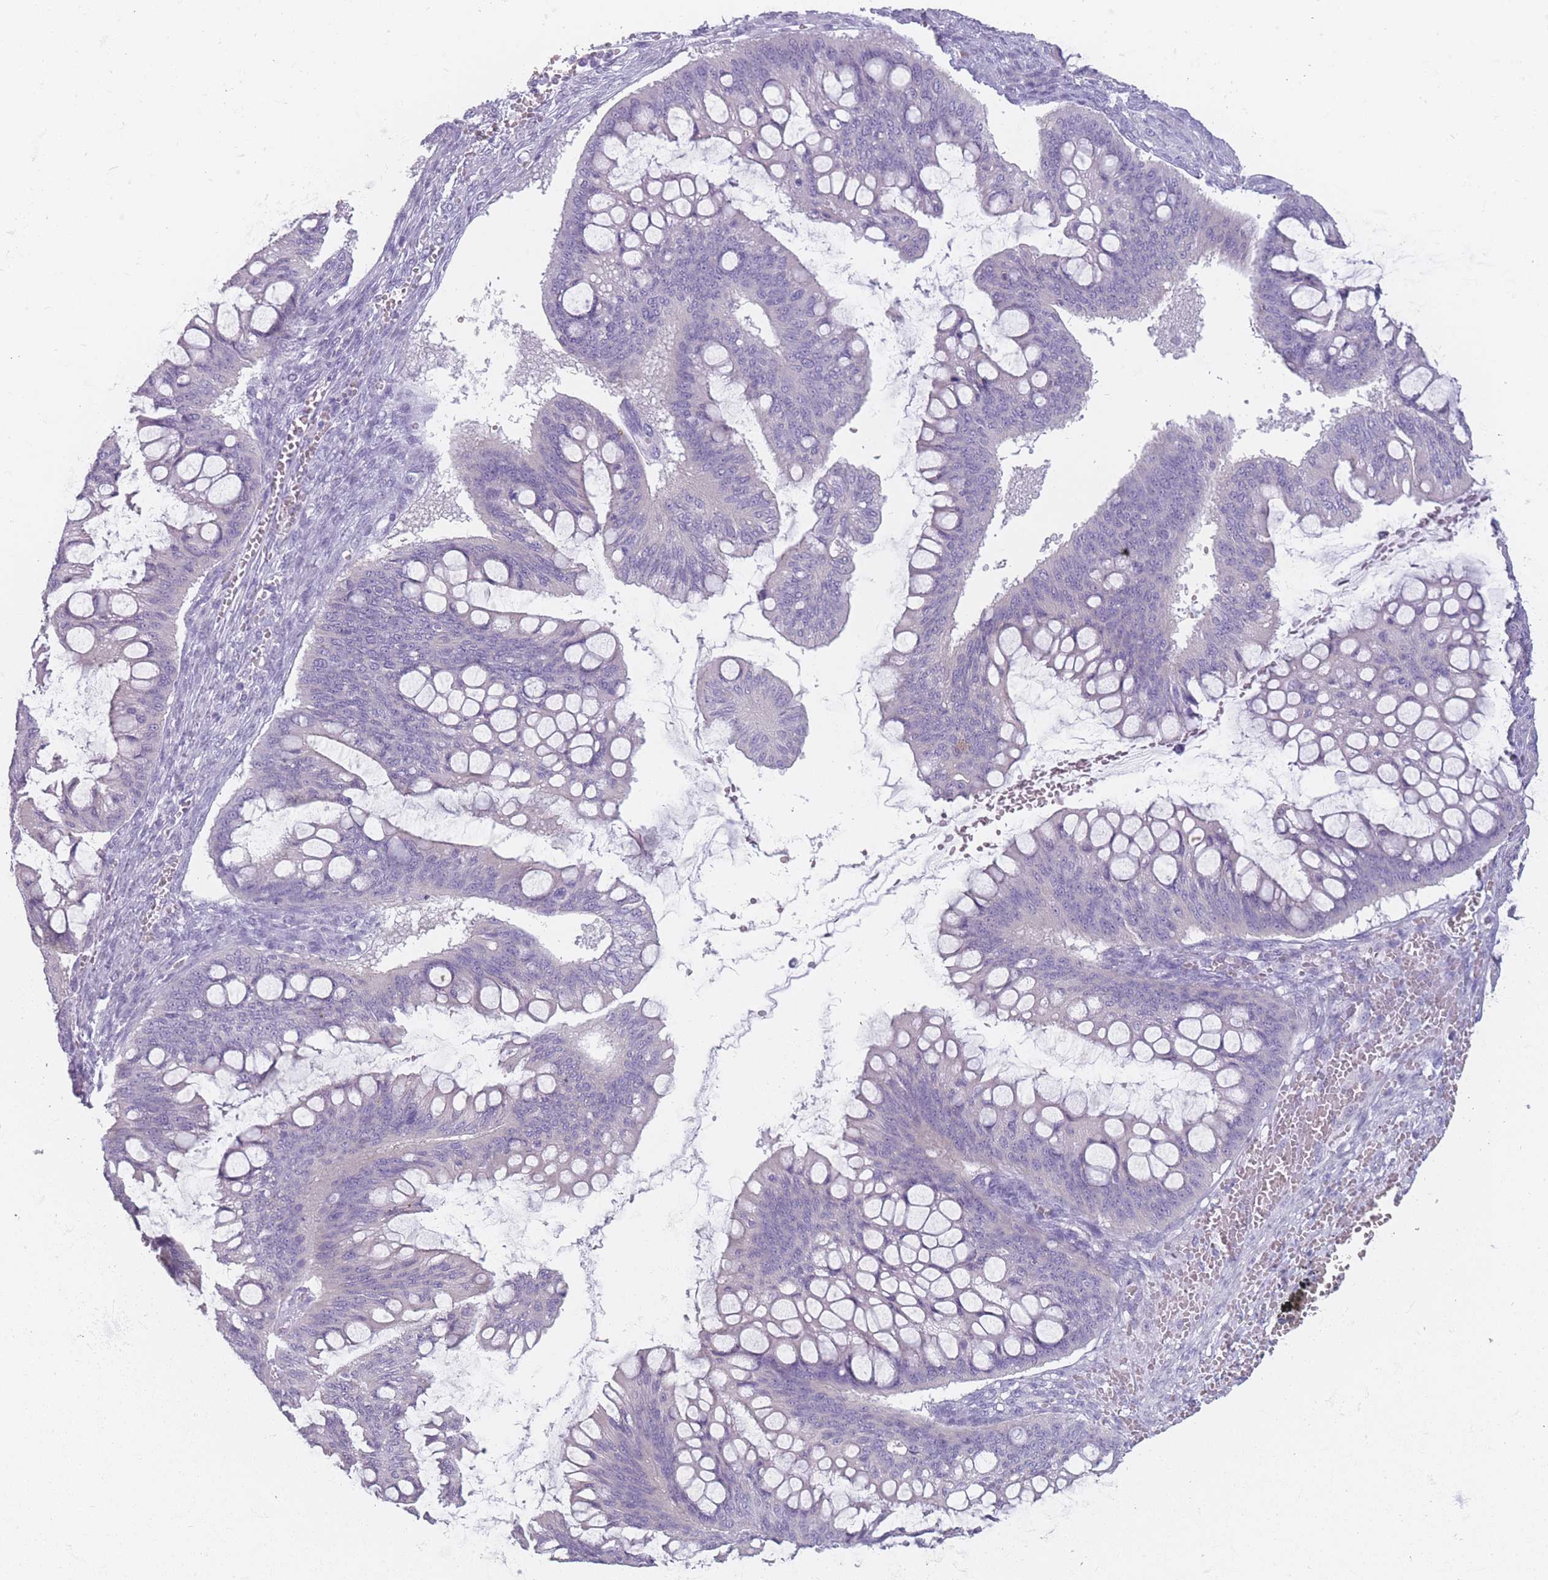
{"staining": {"intensity": "negative", "quantity": "none", "location": "none"}, "tissue": "ovarian cancer", "cell_type": "Tumor cells", "image_type": "cancer", "snomed": [{"axis": "morphology", "description": "Cystadenocarcinoma, mucinous, NOS"}, {"axis": "topography", "description": "Ovary"}], "caption": "A high-resolution photomicrograph shows immunohistochemistry (IHC) staining of mucinous cystadenocarcinoma (ovarian), which exhibits no significant expression in tumor cells.", "gene": "PPFIA3", "patient": {"sex": "female", "age": 73}}